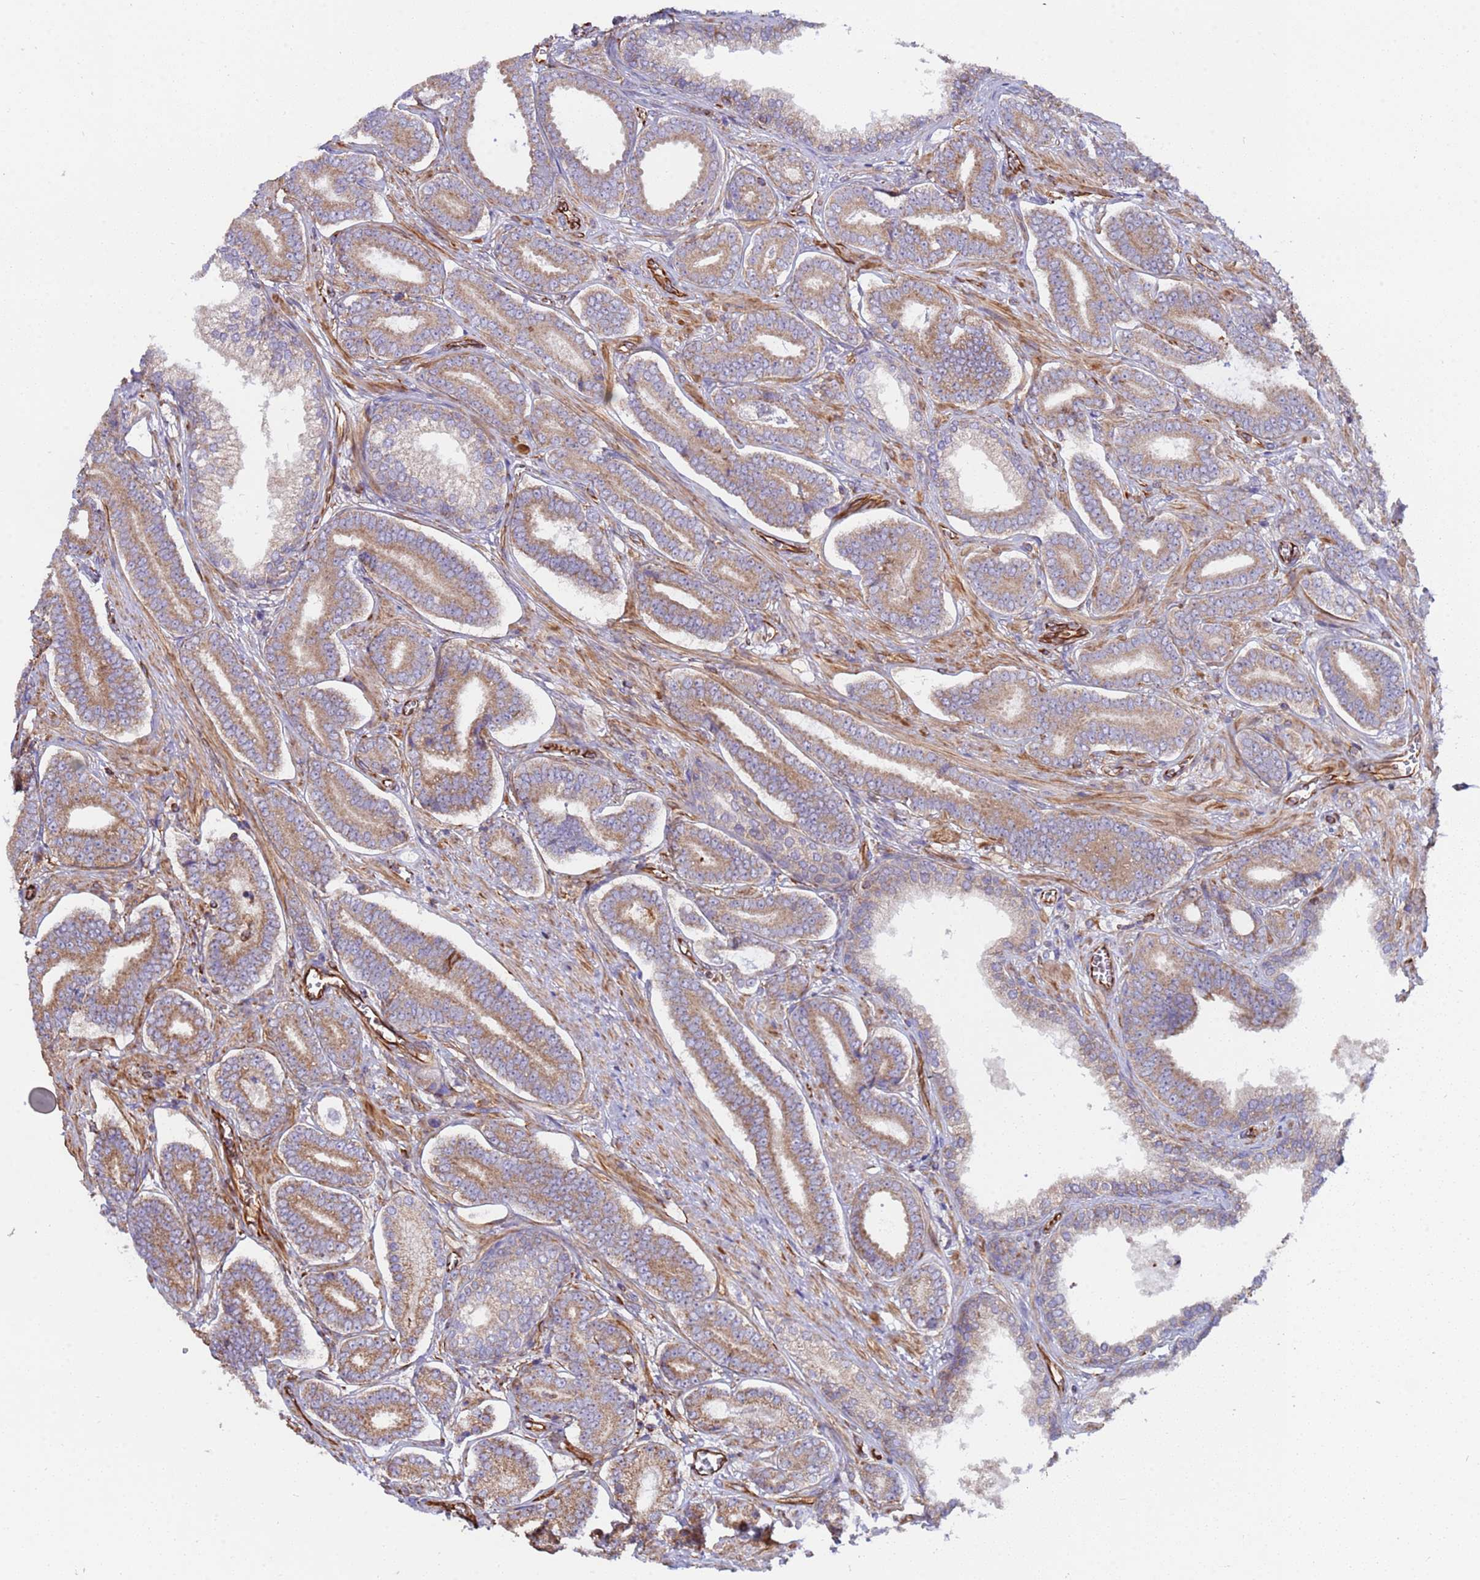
{"staining": {"intensity": "moderate", "quantity": ">75%", "location": "cytoplasmic/membranous"}, "tissue": "prostate cancer", "cell_type": "Tumor cells", "image_type": "cancer", "snomed": [{"axis": "morphology", "description": "Adenocarcinoma, NOS"}, {"axis": "topography", "description": "Prostate and seminal vesicle, NOS"}], "caption": "Immunohistochemical staining of adenocarcinoma (prostate) shows medium levels of moderate cytoplasmic/membranous protein staining in approximately >75% of tumor cells.", "gene": "NUDT12", "patient": {"sex": "male", "age": 76}}